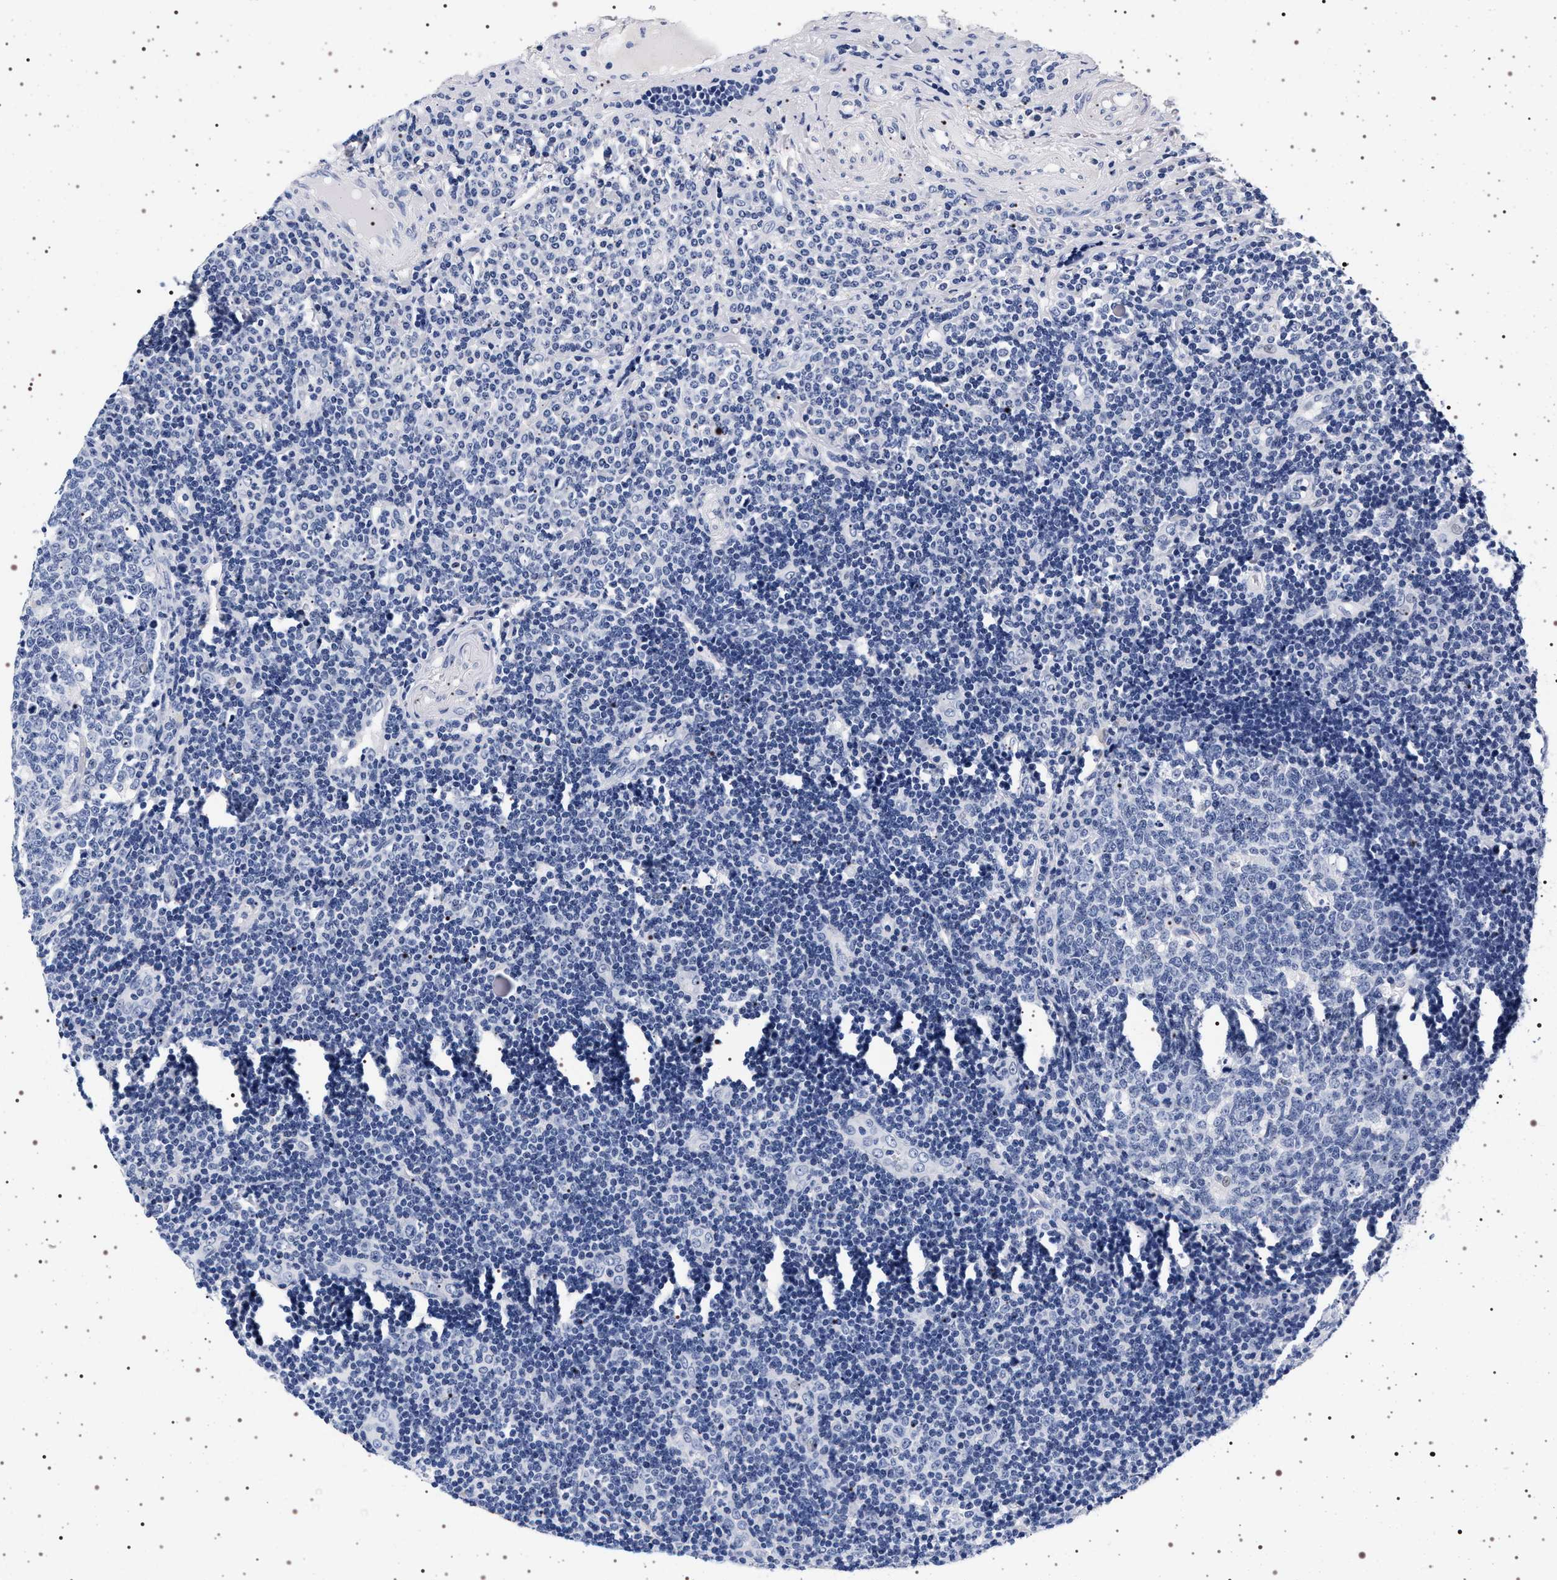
{"staining": {"intensity": "negative", "quantity": "none", "location": "none"}, "tissue": "tonsil", "cell_type": "Germinal center cells", "image_type": "normal", "snomed": [{"axis": "morphology", "description": "Normal tissue, NOS"}, {"axis": "topography", "description": "Tonsil"}], "caption": "Immunohistochemistry micrograph of unremarkable human tonsil stained for a protein (brown), which shows no staining in germinal center cells.", "gene": "SYN1", "patient": {"sex": "female", "age": 40}}